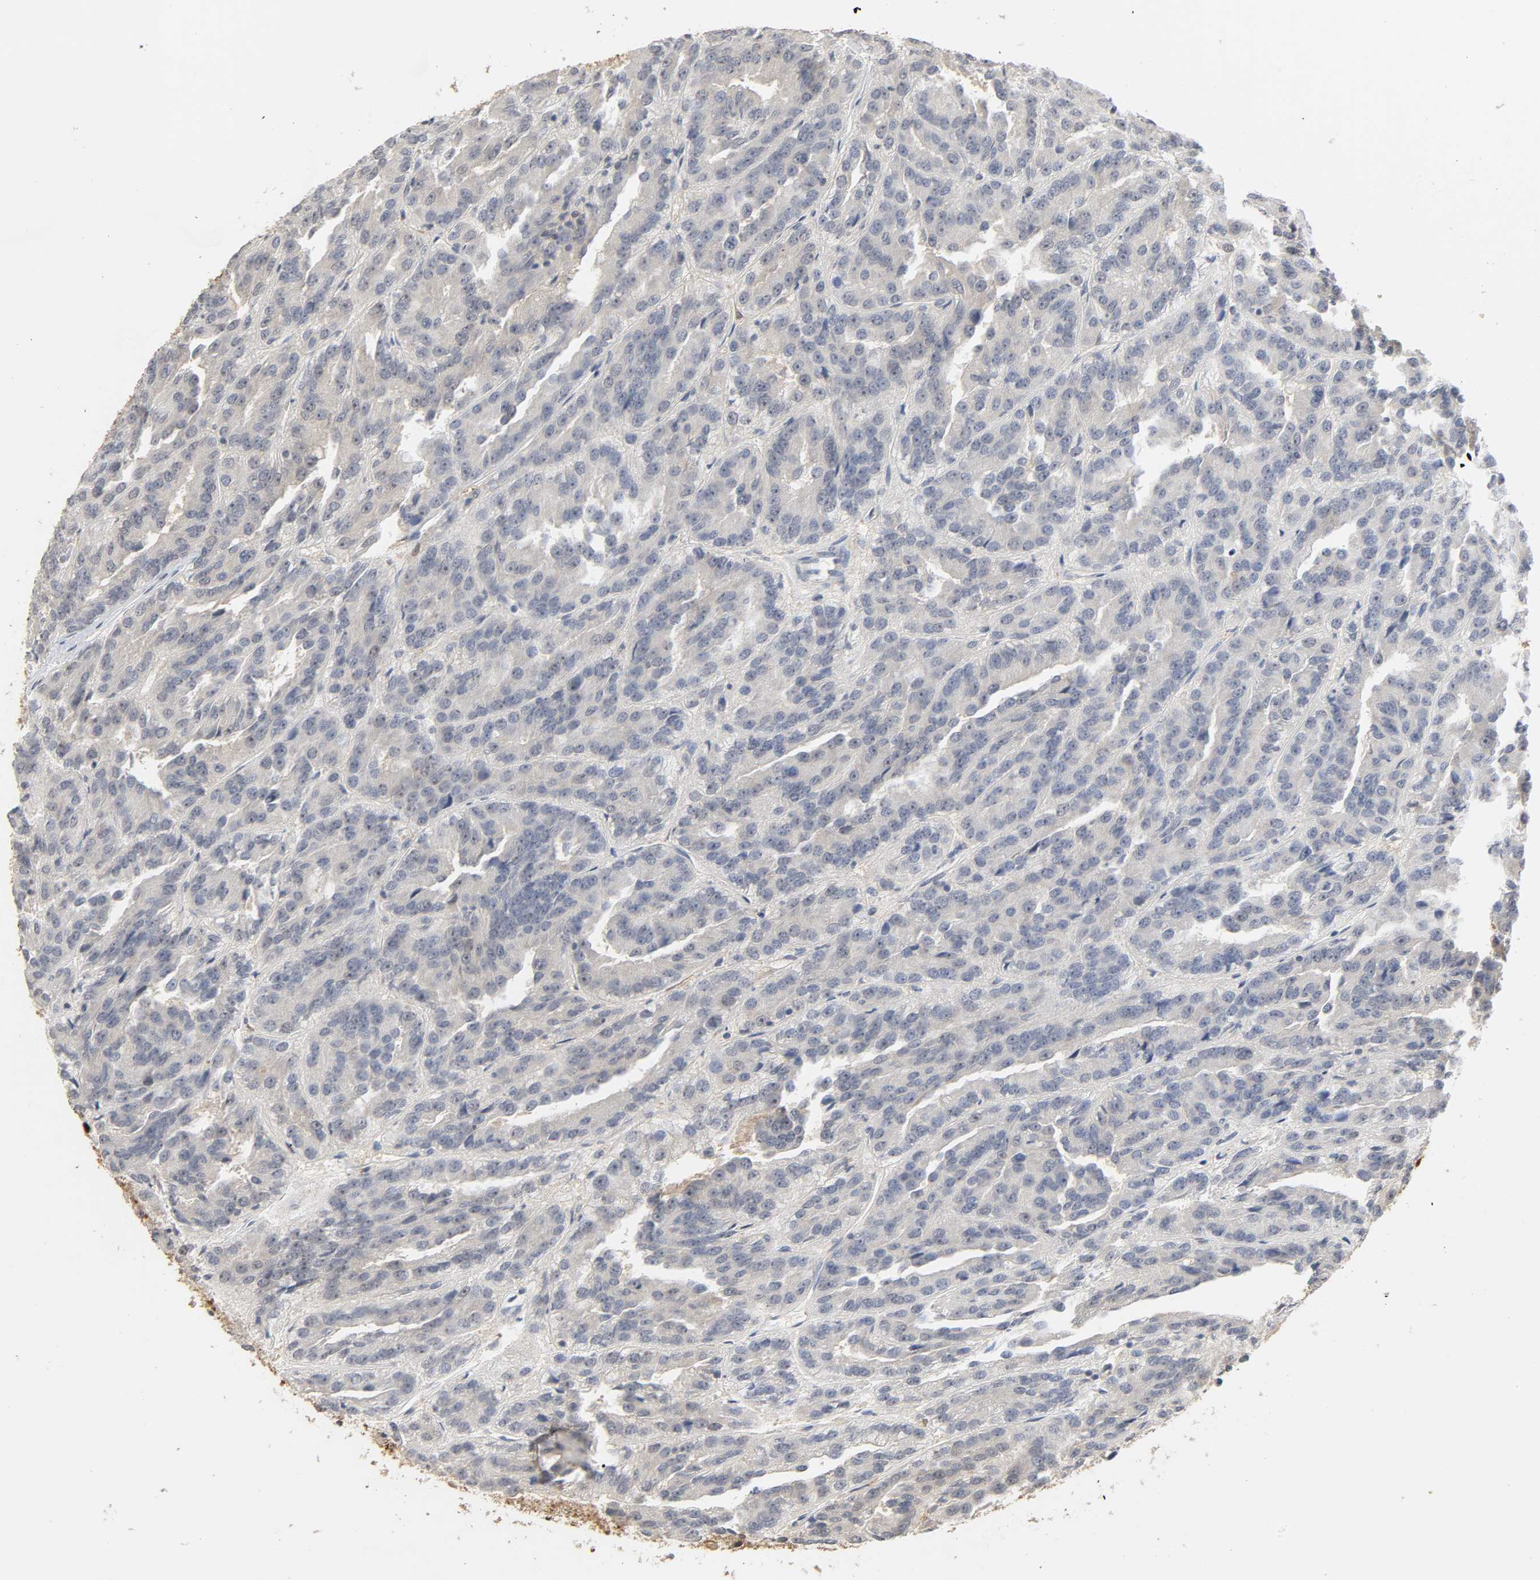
{"staining": {"intensity": "negative", "quantity": "none", "location": "none"}, "tissue": "renal cancer", "cell_type": "Tumor cells", "image_type": "cancer", "snomed": [{"axis": "morphology", "description": "Adenocarcinoma, NOS"}, {"axis": "topography", "description": "Kidney"}], "caption": "Immunohistochemical staining of human renal adenocarcinoma shows no significant positivity in tumor cells.", "gene": "MIF", "patient": {"sex": "male", "age": 46}}